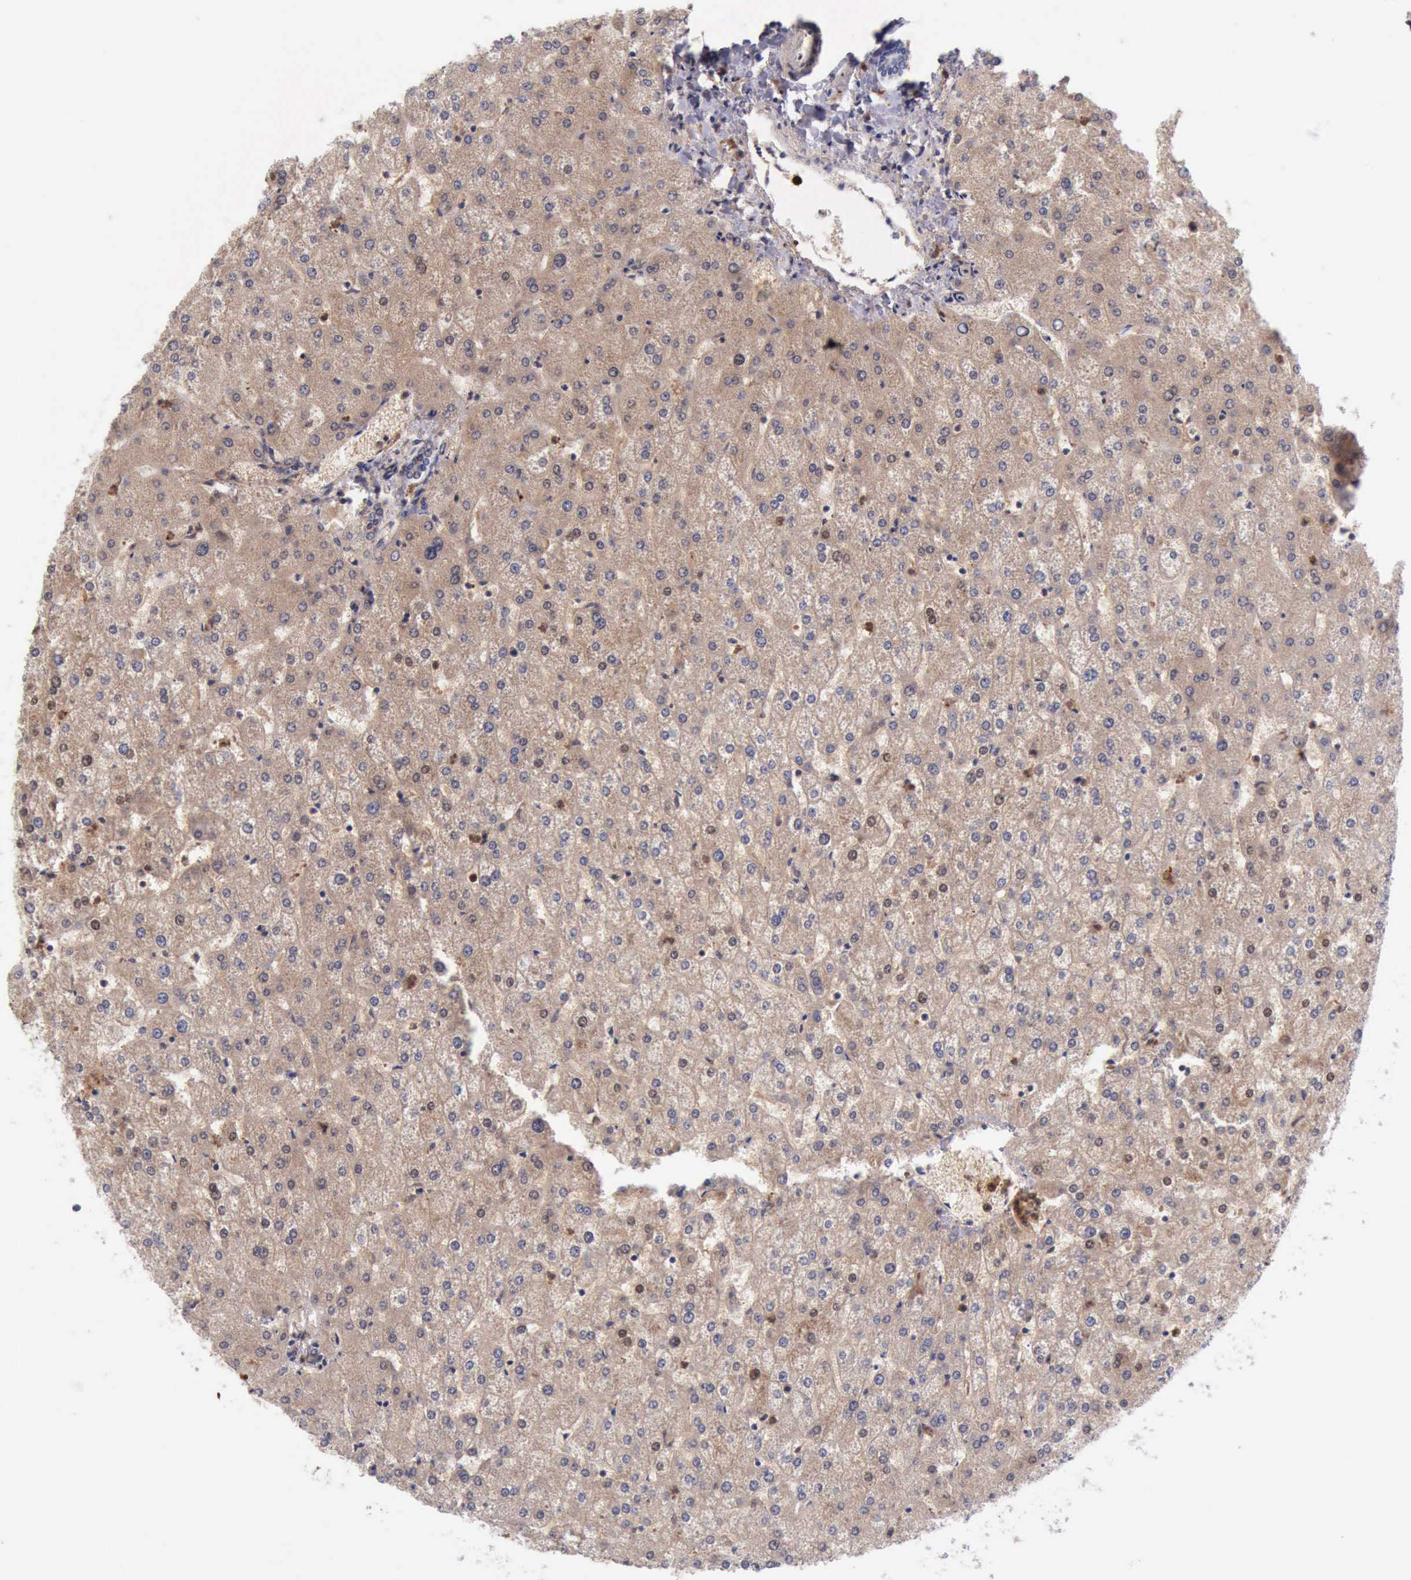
{"staining": {"intensity": "negative", "quantity": "none", "location": "none"}, "tissue": "liver", "cell_type": "Cholangiocytes", "image_type": "normal", "snomed": [{"axis": "morphology", "description": "Normal tissue, NOS"}, {"axis": "topography", "description": "Liver"}], "caption": "The image reveals no staining of cholangiocytes in normal liver.", "gene": "CSTA", "patient": {"sex": "female", "age": 32}}